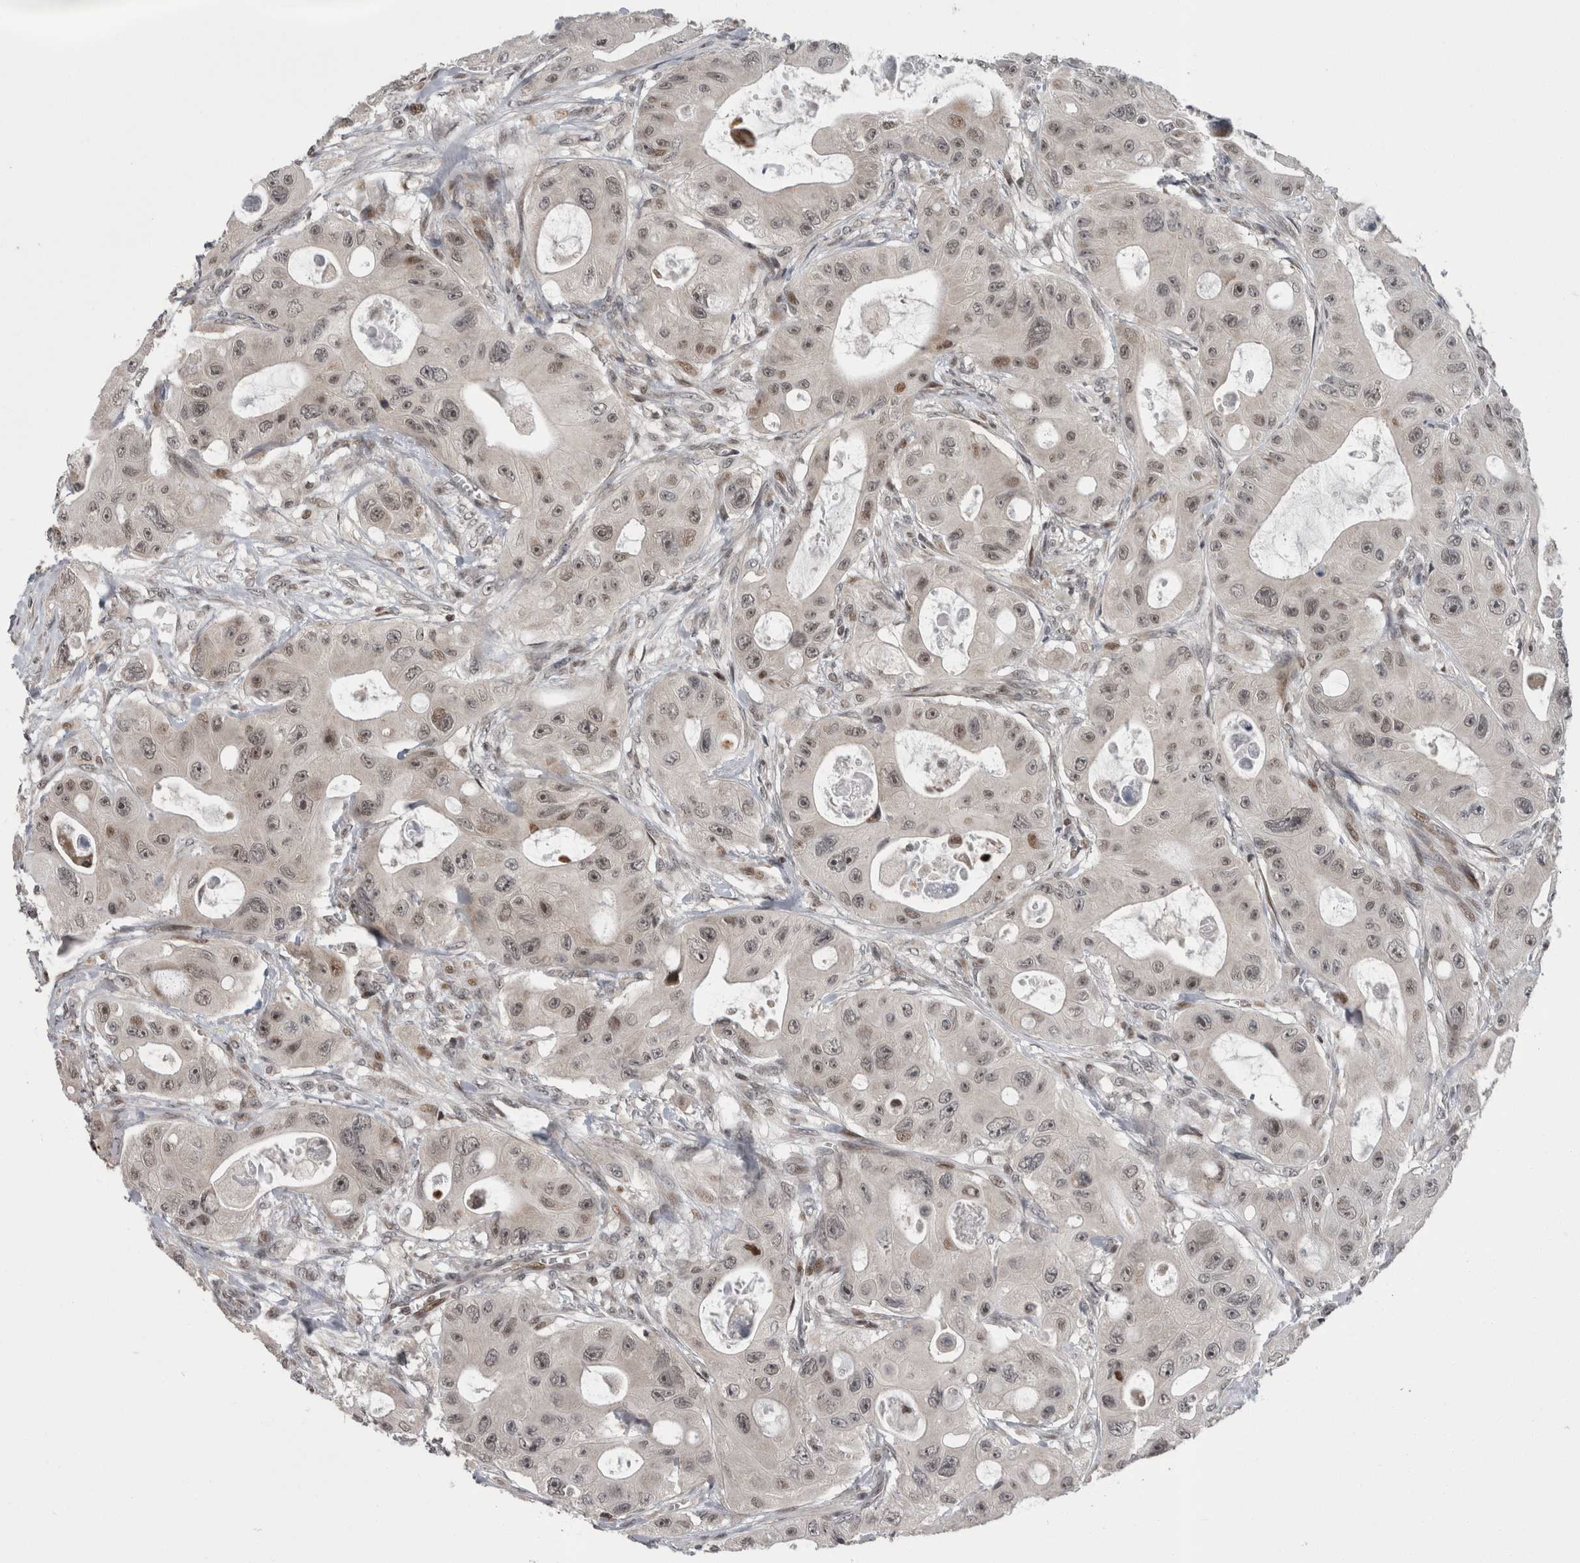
{"staining": {"intensity": "weak", "quantity": "<25%", "location": "nuclear"}, "tissue": "colorectal cancer", "cell_type": "Tumor cells", "image_type": "cancer", "snomed": [{"axis": "morphology", "description": "Adenocarcinoma, NOS"}, {"axis": "topography", "description": "Colon"}], "caption": "High power microscopy photomicrograph of an IHC photomicrograph of colorectal cancer (adenocarcinoma), revealing no significant staining in tumor cells.", "gene": "ZBTB11", "patient": {"sex": "female", "age": 46}}